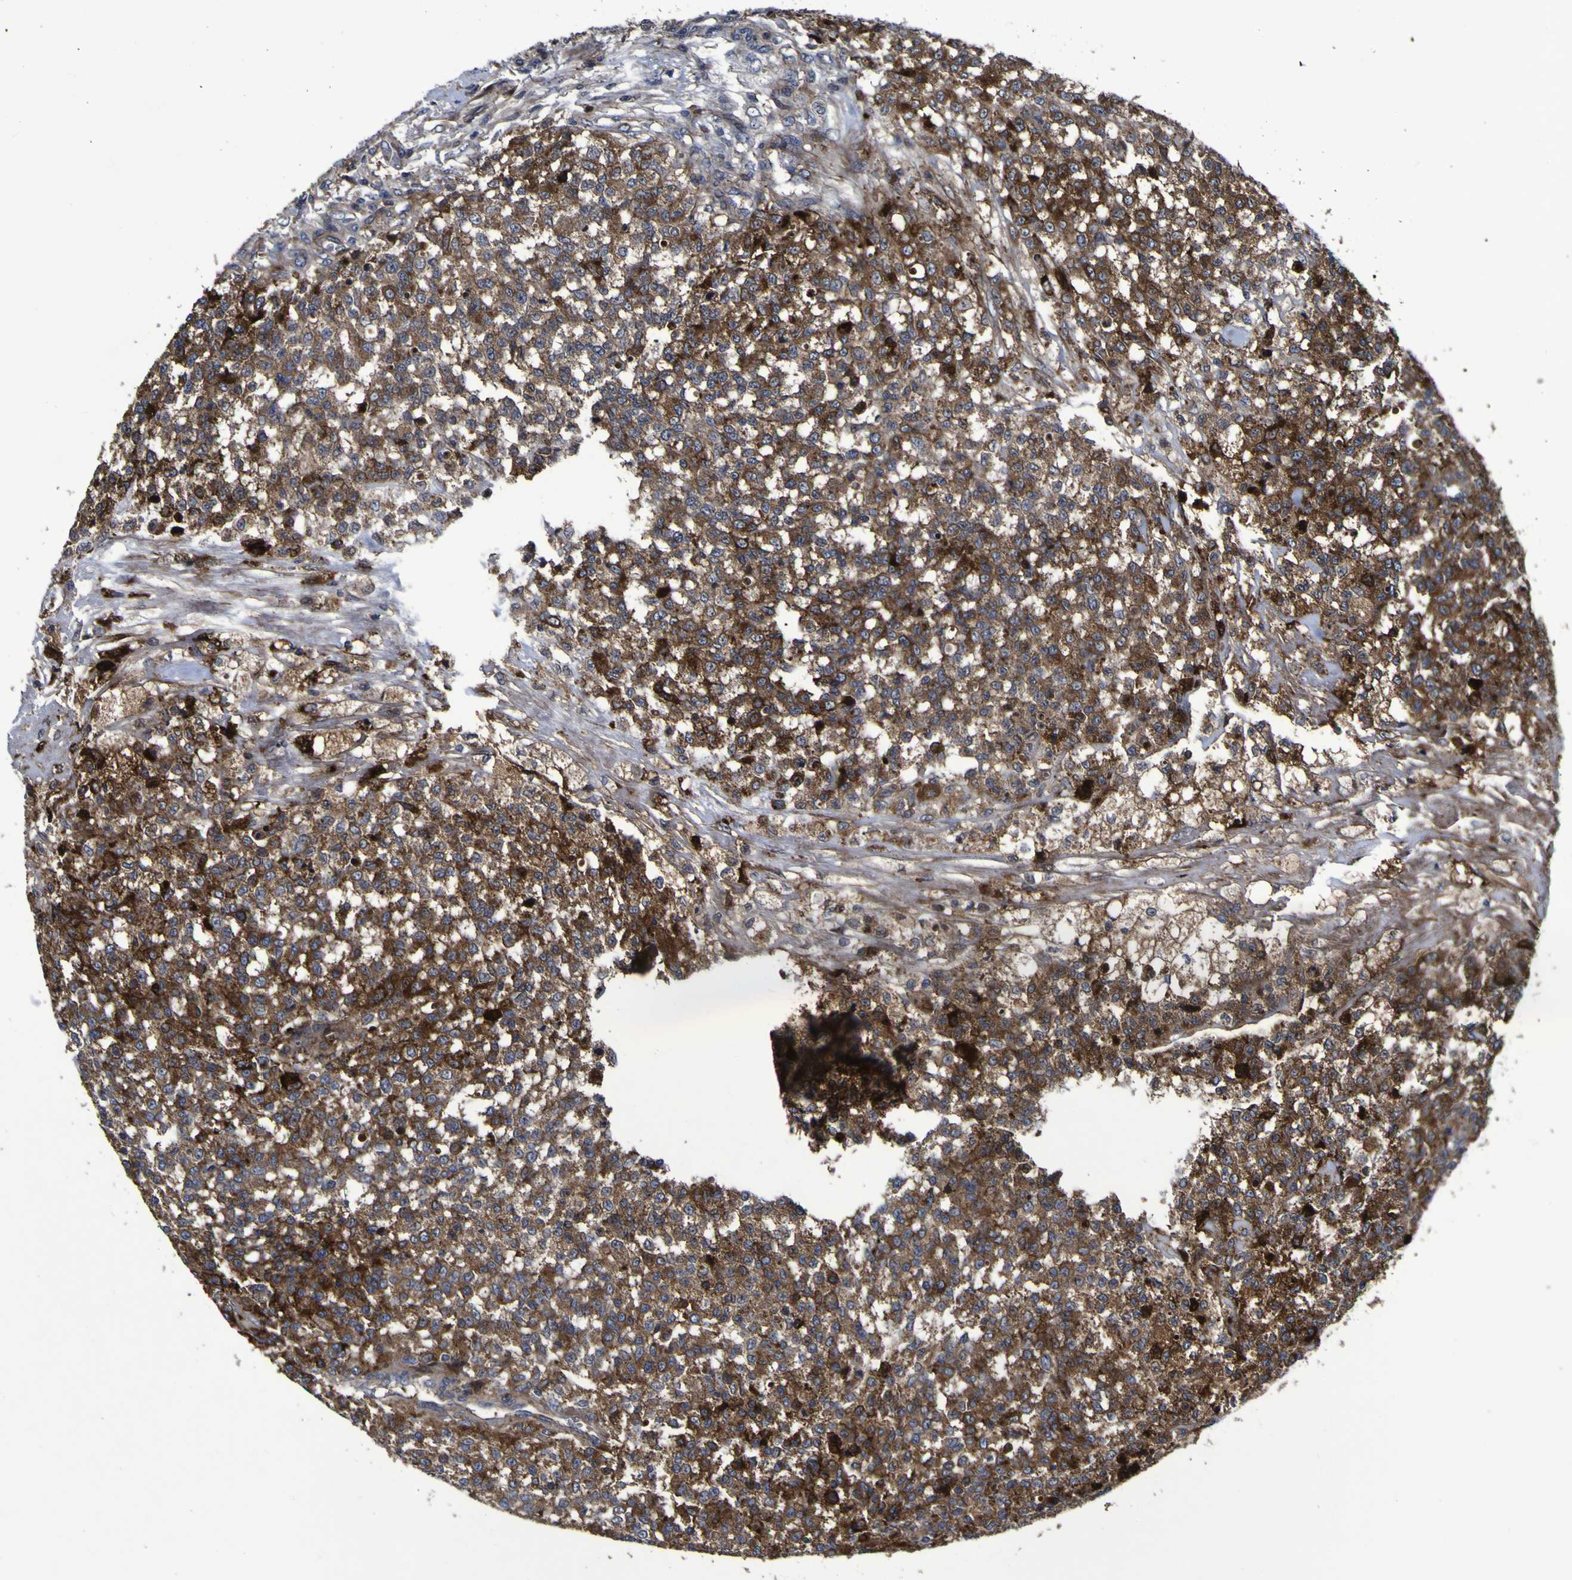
{"staining": {"intensity": "moderate", "quantity": ">75%", "location": "cytoplasmic/membranous"}, "tissue": "testis cancer", "cell_type": "Tumor cells", "image_type": "cancer", "snomed": [{"axis": "morphology", "description": "Seminoma, NOS"}, {"axis": "topography", "description": "Testis"}], "caption": "A histopathology image showing moderate cytoplasmic/membranous expression in about >75% of tumor cells in testis cancer, as visualized by brown immunohistochemical staining.", "gene": "MGLL", "patient": {"sex": "male", "age": 59}}